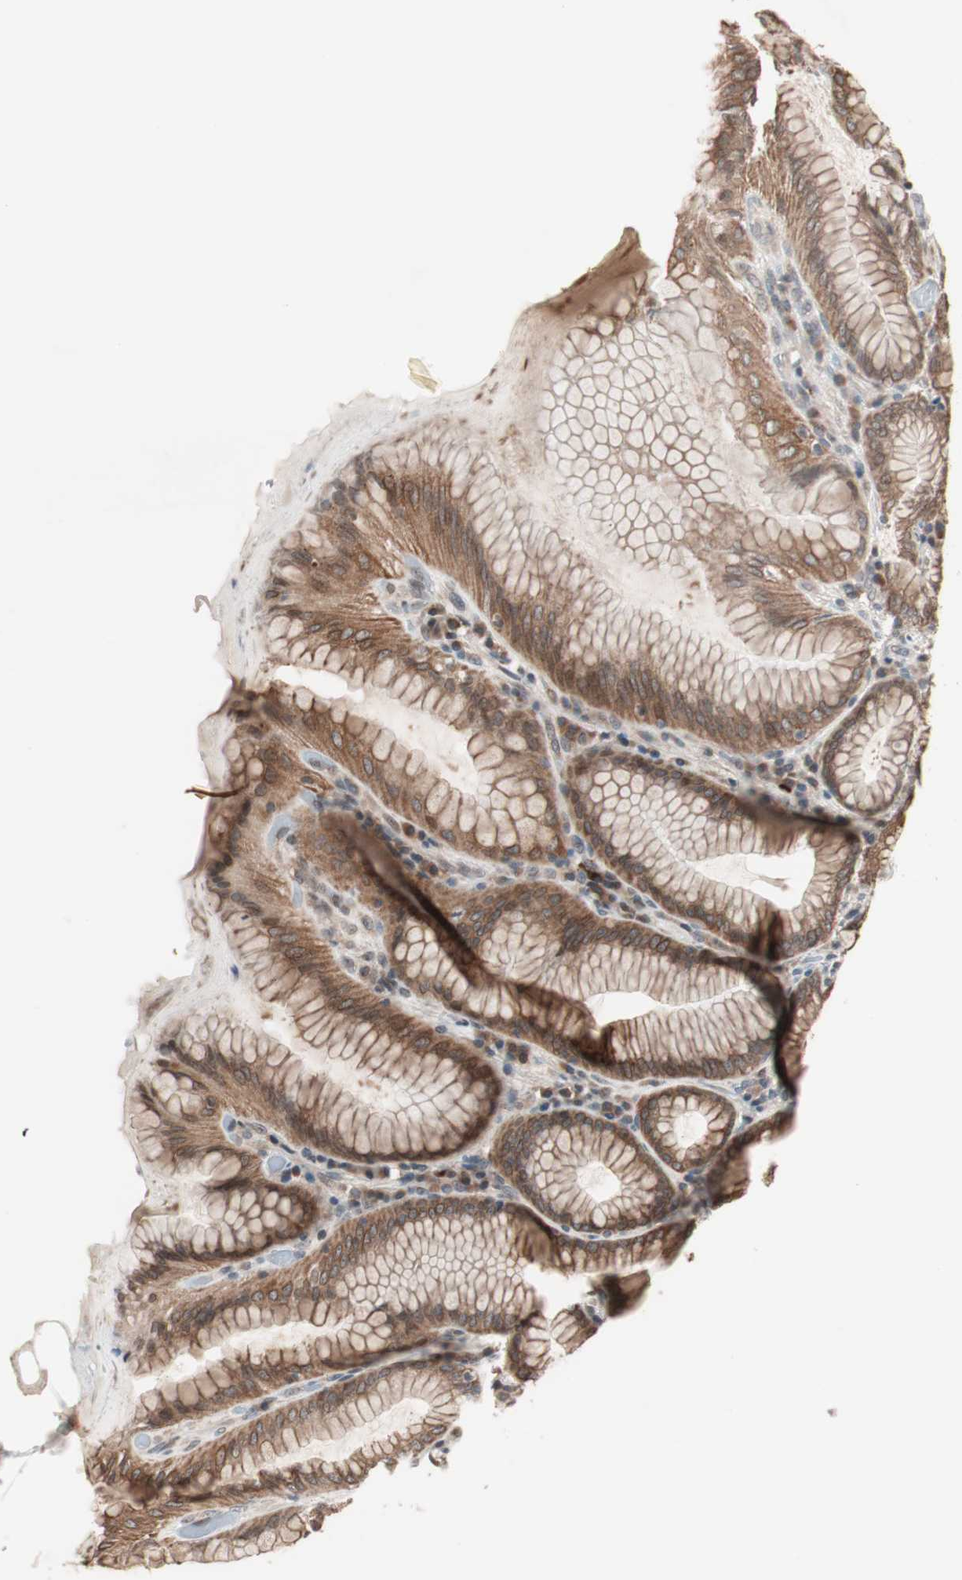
{"staining": {"intensity": "moderate", "quantity": ">75%", "location": "cytoplasmic/membranous"}, "tissue": "stomach", "cell_type": "Glandular cells", "image_type": "normal", "snomed": [{"axis": "morphology", "description": "Normal tissue, NOS"}, {"axis": "topography", "description": "Stomach, lower"}], "caption": "This is a histology image of immunohistochemistry staining of benign stomach, which shows moderate staining in the cytoplasmic/membranous of glandular cells.", "gene": "FBXO5", "patient": {"sex": "female", "age": 76}}